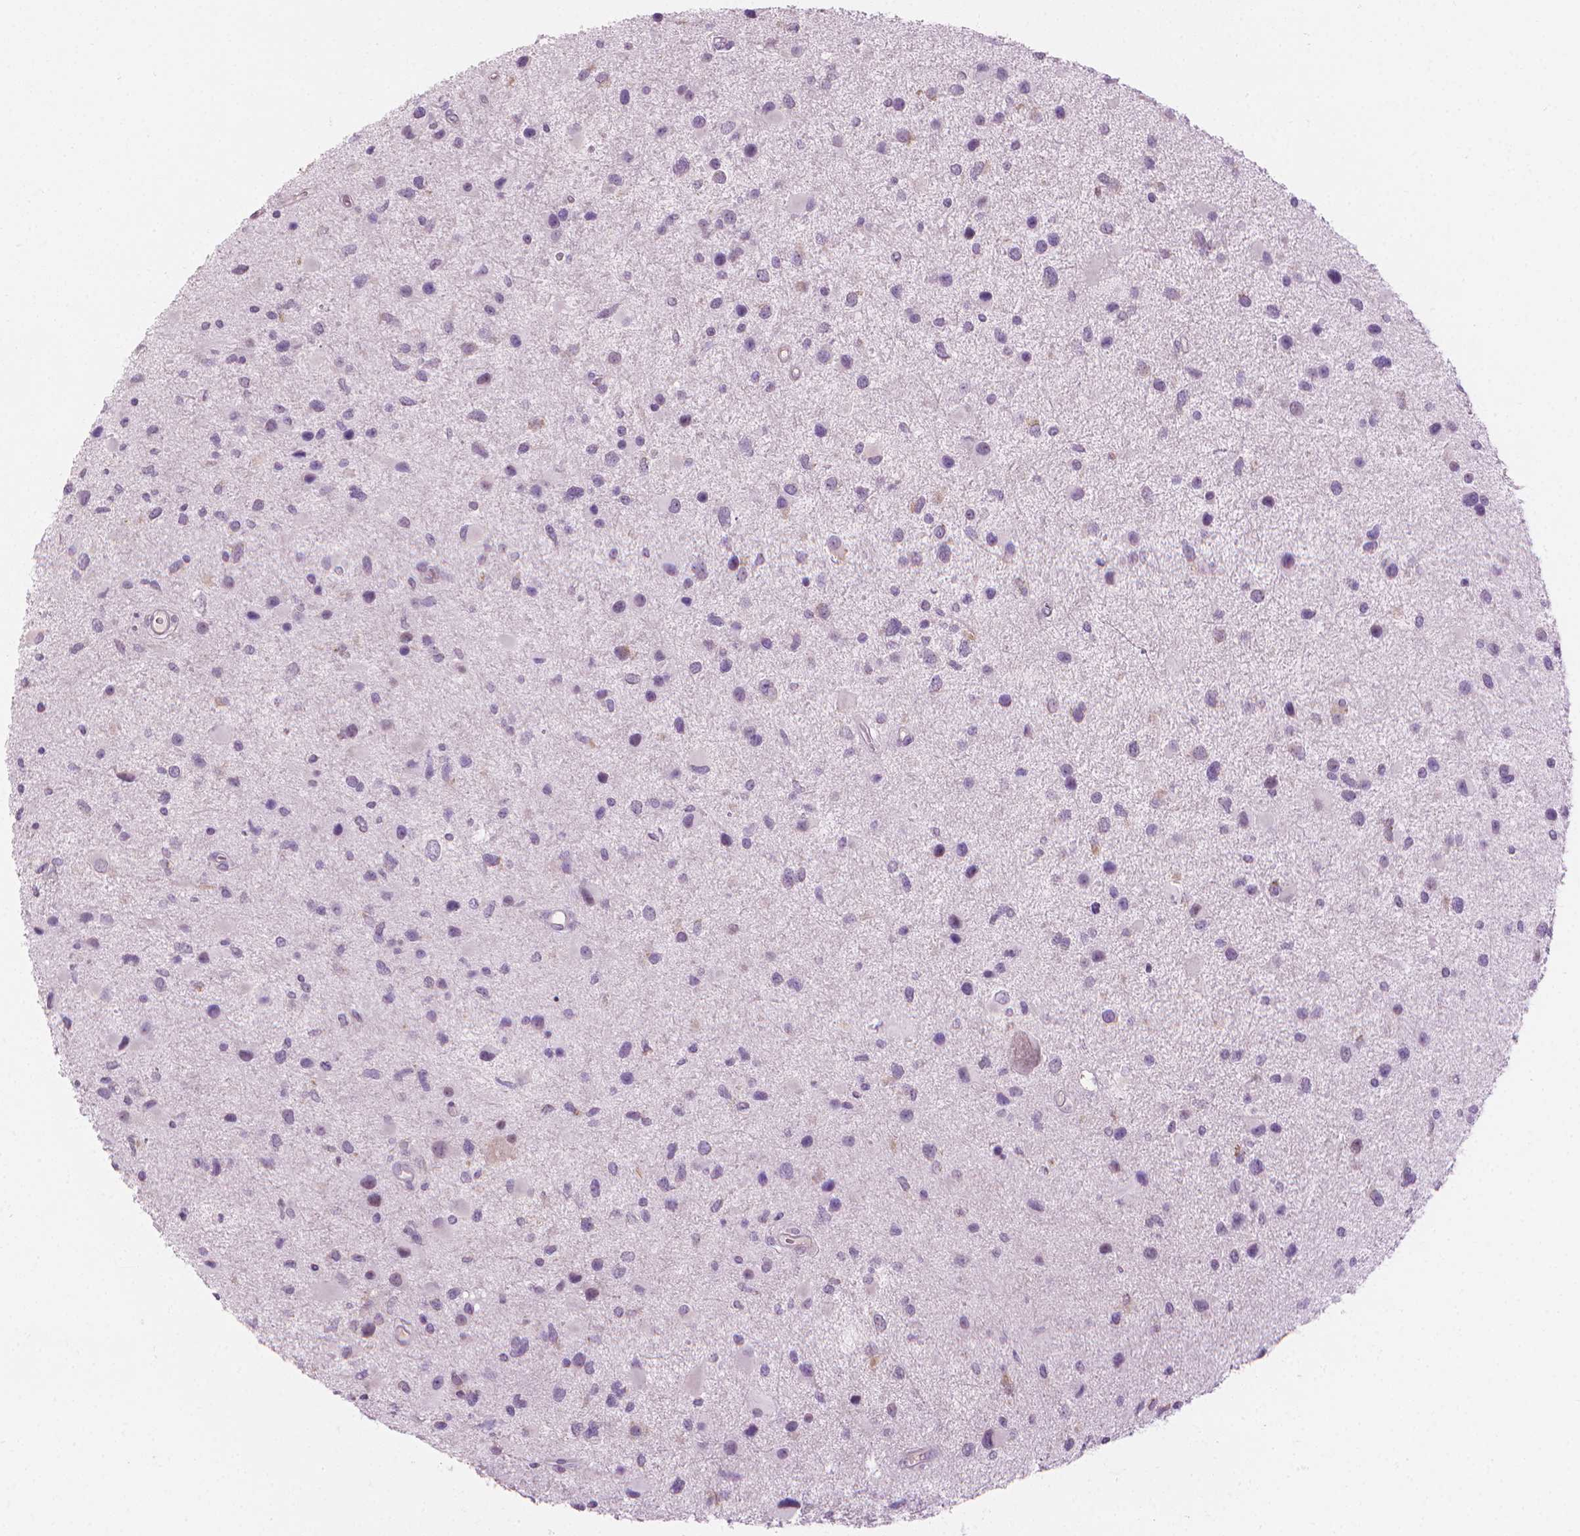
{"staining": {"intensity": "weak", "quantity": "<25%", "location": "cytoplasmic/membranous"}, "tissue": "glioma", "cell_type": "Tumor cells", "image_type": "cancer", "snomed": [{"axis": "morphology", "description": "Glioma, malignant, Low grade"}, {"axis": "topography", "description": "Brain"}], "caption": "High power microscopy histopathology image of an immunohistochemistry micrograph of glioma, revealing no significant staining in tumor cells.", "gene": "CFAP126", "patient": {"sex": "female", "age": 32}}